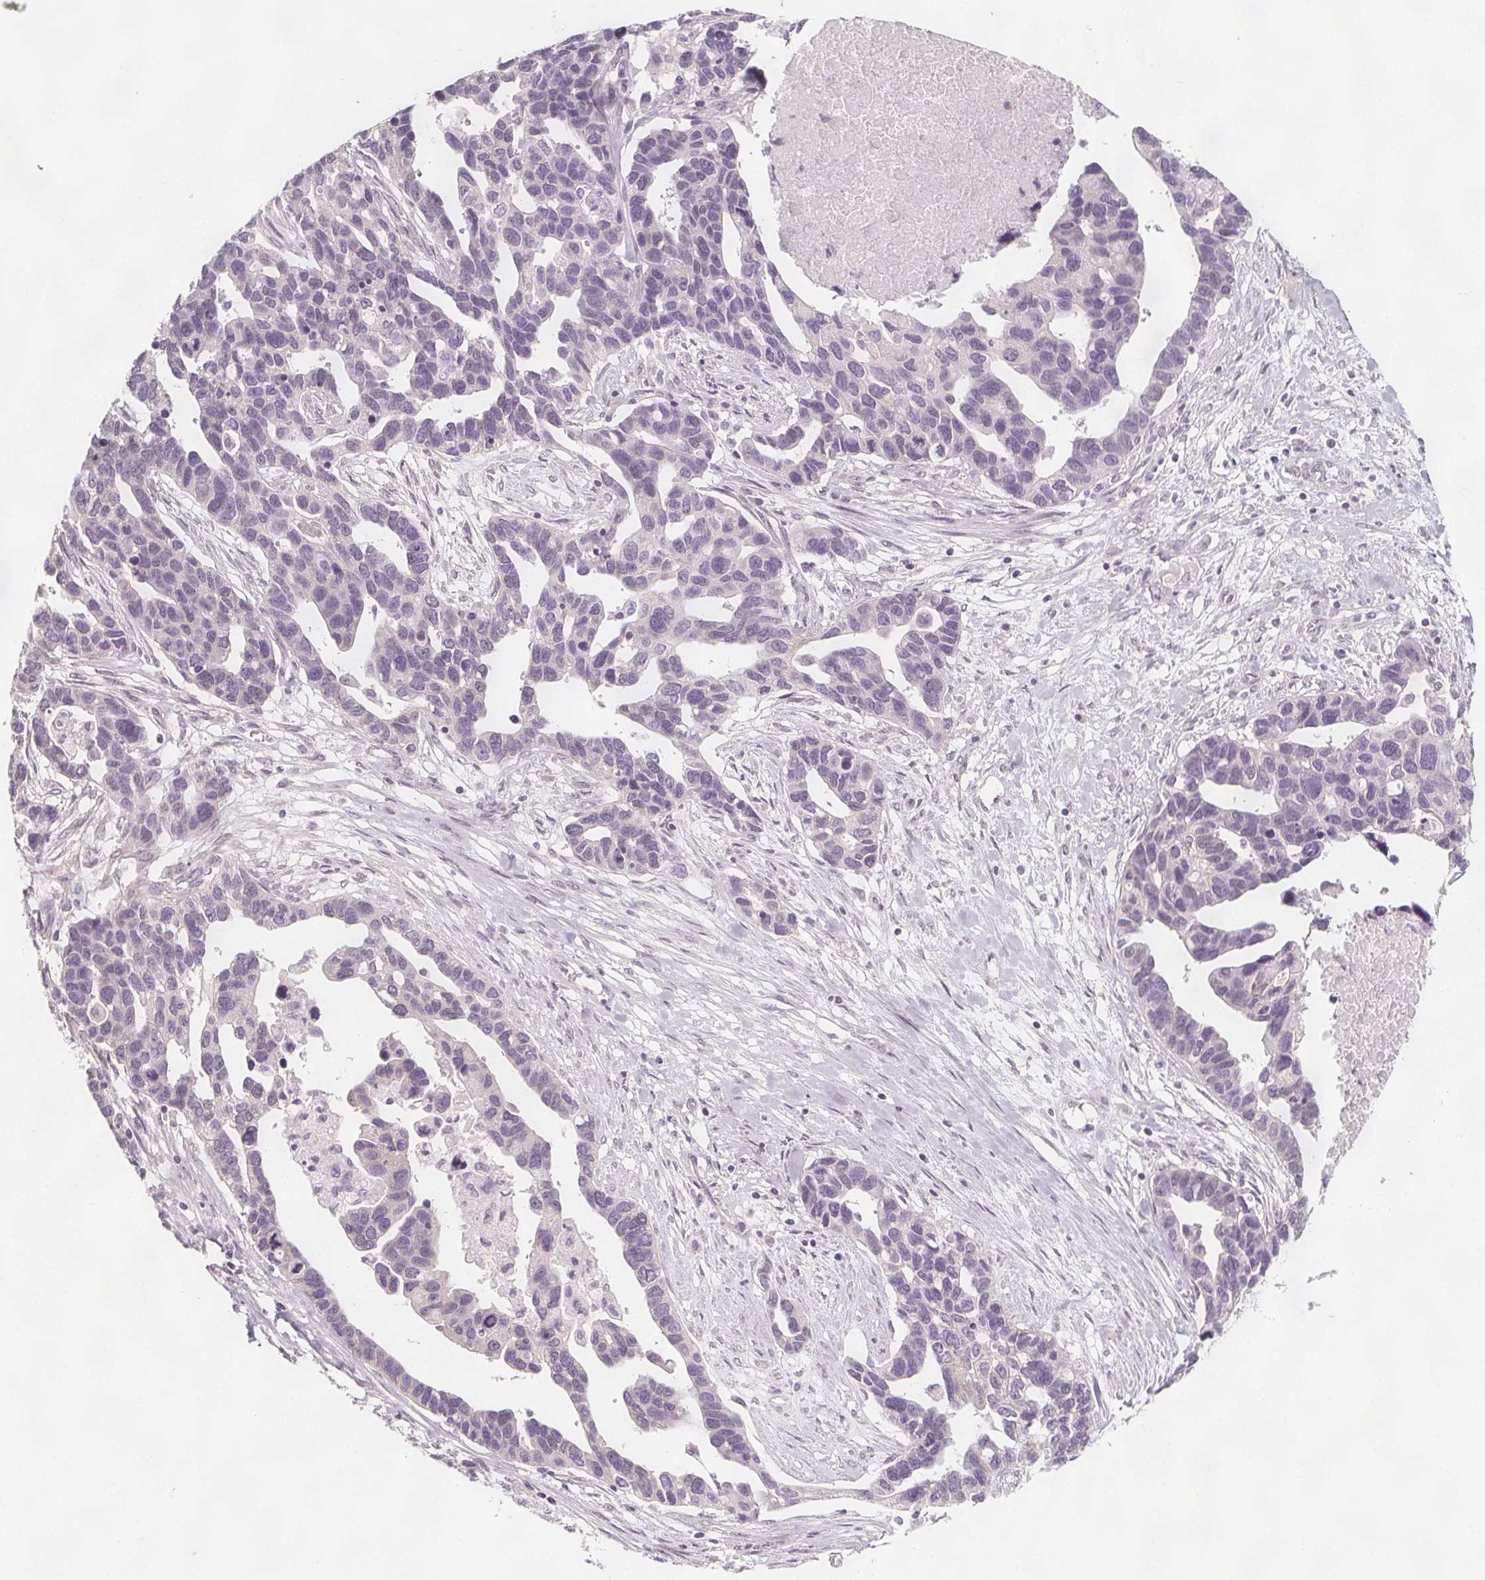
{"staining": {"intensity": "negative", "quantity": "none", "location": "none"}, "tissue": "ovarian cancer", "cell_type": "Tumor cells", "image_type": "cancer", "snomed": [{"axis": "morphology", "description": "Cystadenocarcinoma, serous, NOS"}, {"axis": "topography", "description": "Ovary"}], "caption": "Micrograph shows no significant protein expression in tumor cells of ovarian cancer (serous cystadenocarcinoma).", "gene": "C1orf167", "patient": {"sex": "female", "age": 54}}